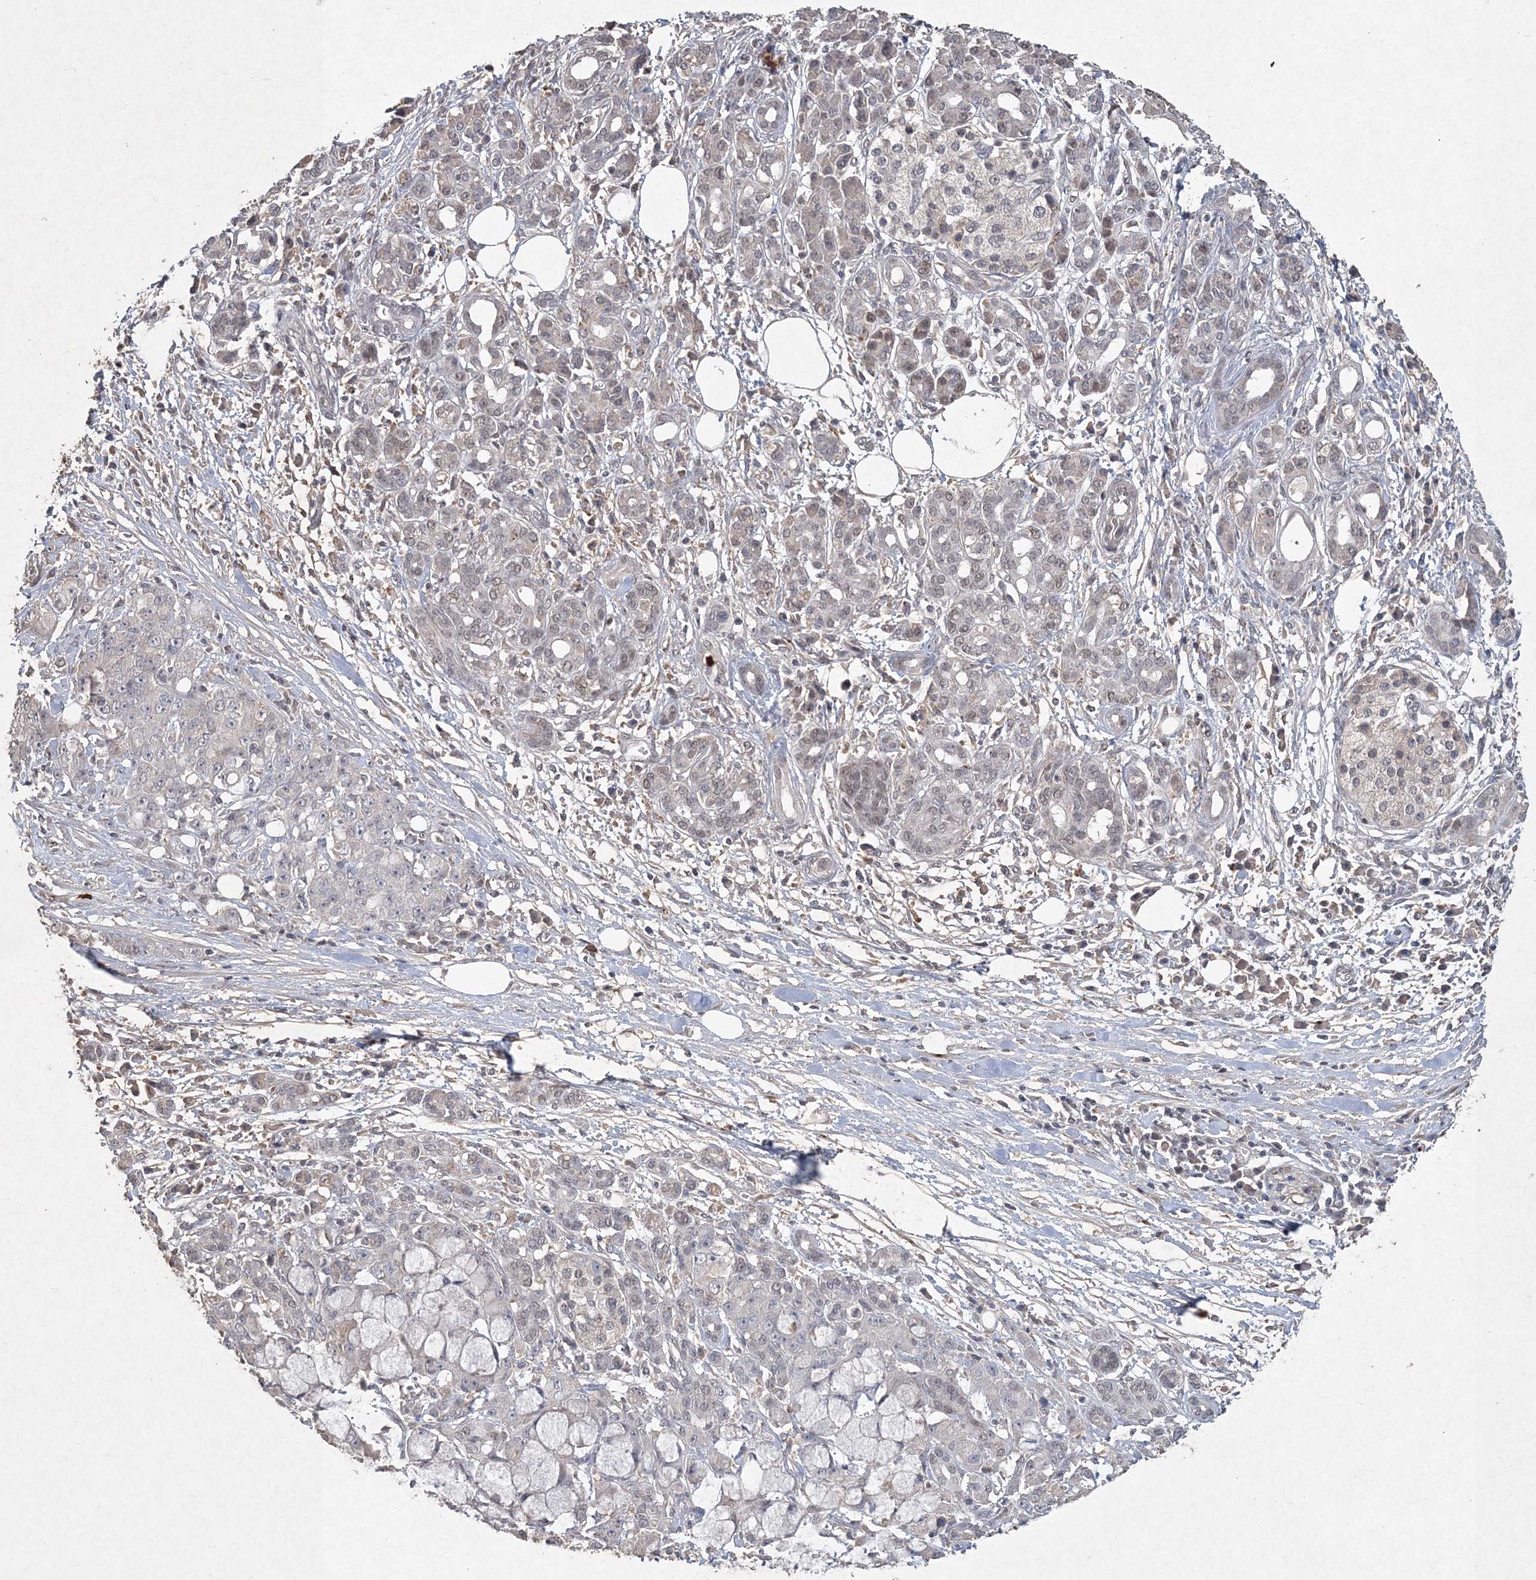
{"staining": {"intensity": "negative", "quantity": "none", "location": "none"}, "tissue": "pancreatic cancer", "cell_type": "Tumor cells", "image_type": "cancer", "snomed": [{"axis": "morphology", "description": "Adenocarcinoma, NOS"}, {"axis": "topography", "description": "Pancreas"}], "caption": "The immunohistochemistry image has no significant expression in tumor cells of pancreatic cancer tissue.", "gene": "UIMC1", "patient": {"sex": "female", "age": 73}}